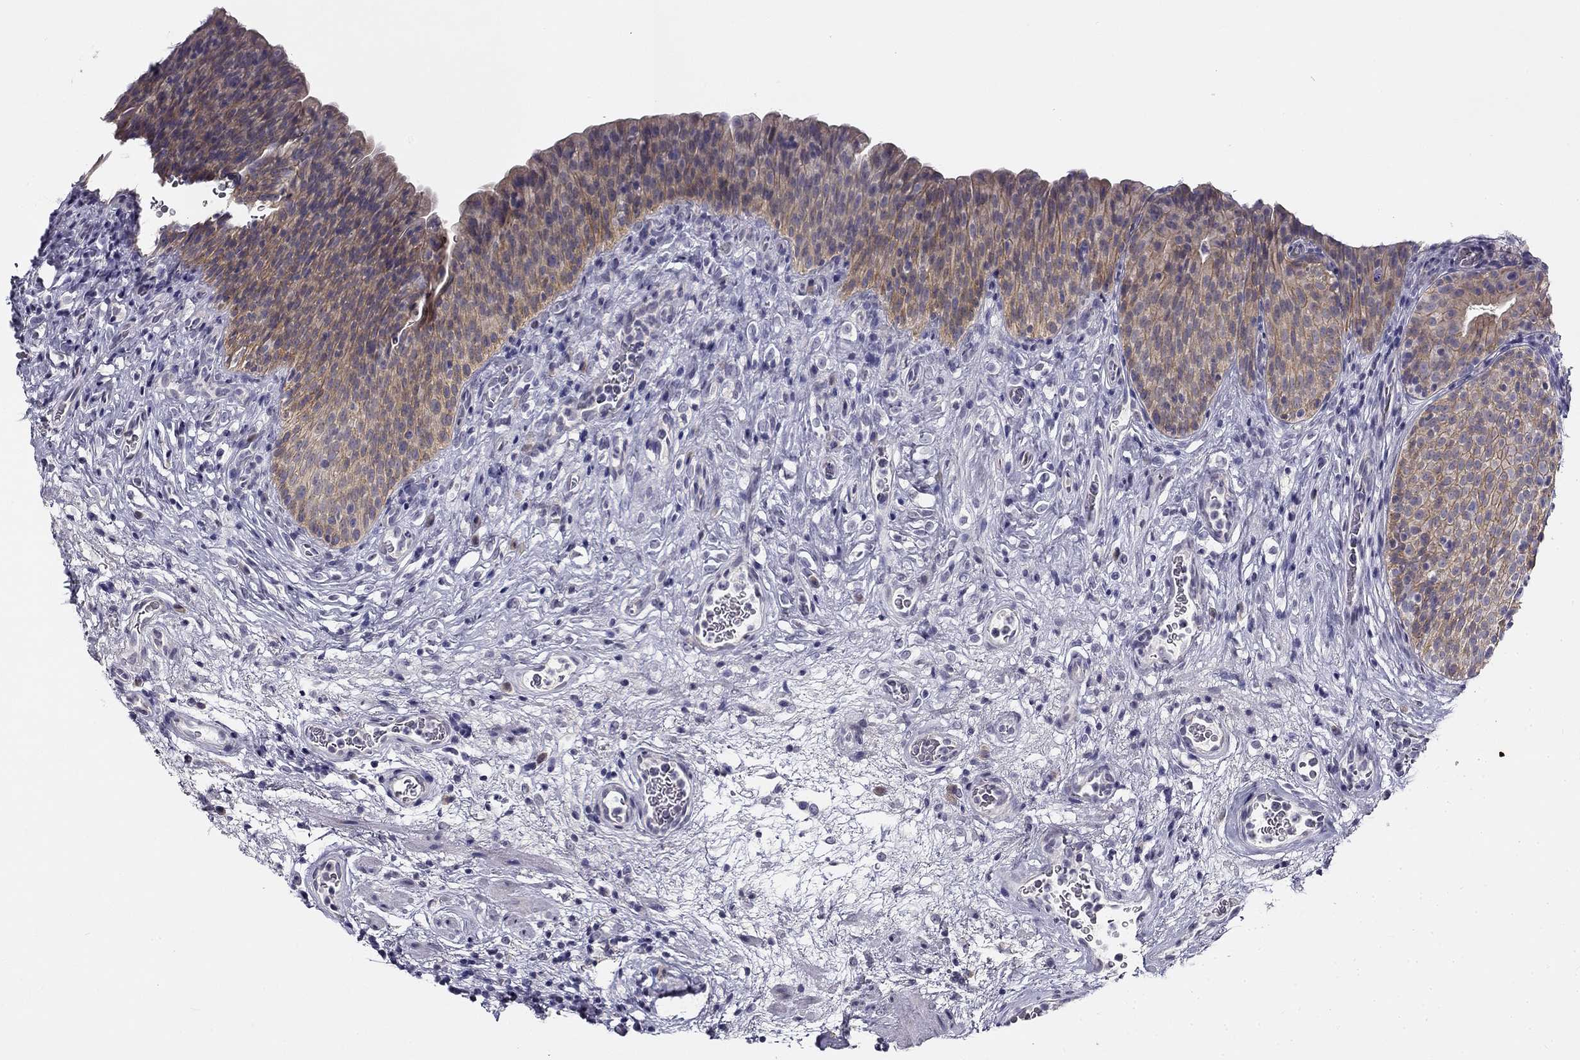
{"staining": {"intensity": "moderate", "quantity": ">75%", "location": "cytoplasmic/membranous"}, "tissue": "urinary bladder", "cell_type": "Urothelial cells", "image_type": "normal", "snomed": [{"axis": "morphology", "description": "Normal tissue, NOS"}, {"axis": "topography", "description": "Urinary bladder"}], "caption": "The immunohistochemical stain highlights moderate cytoplasmic/membranous positivity in urothelial cells of unremarkable urinary bladder.", "gene": "CNR1", "patient": {"sex": "male", "age": 76}}